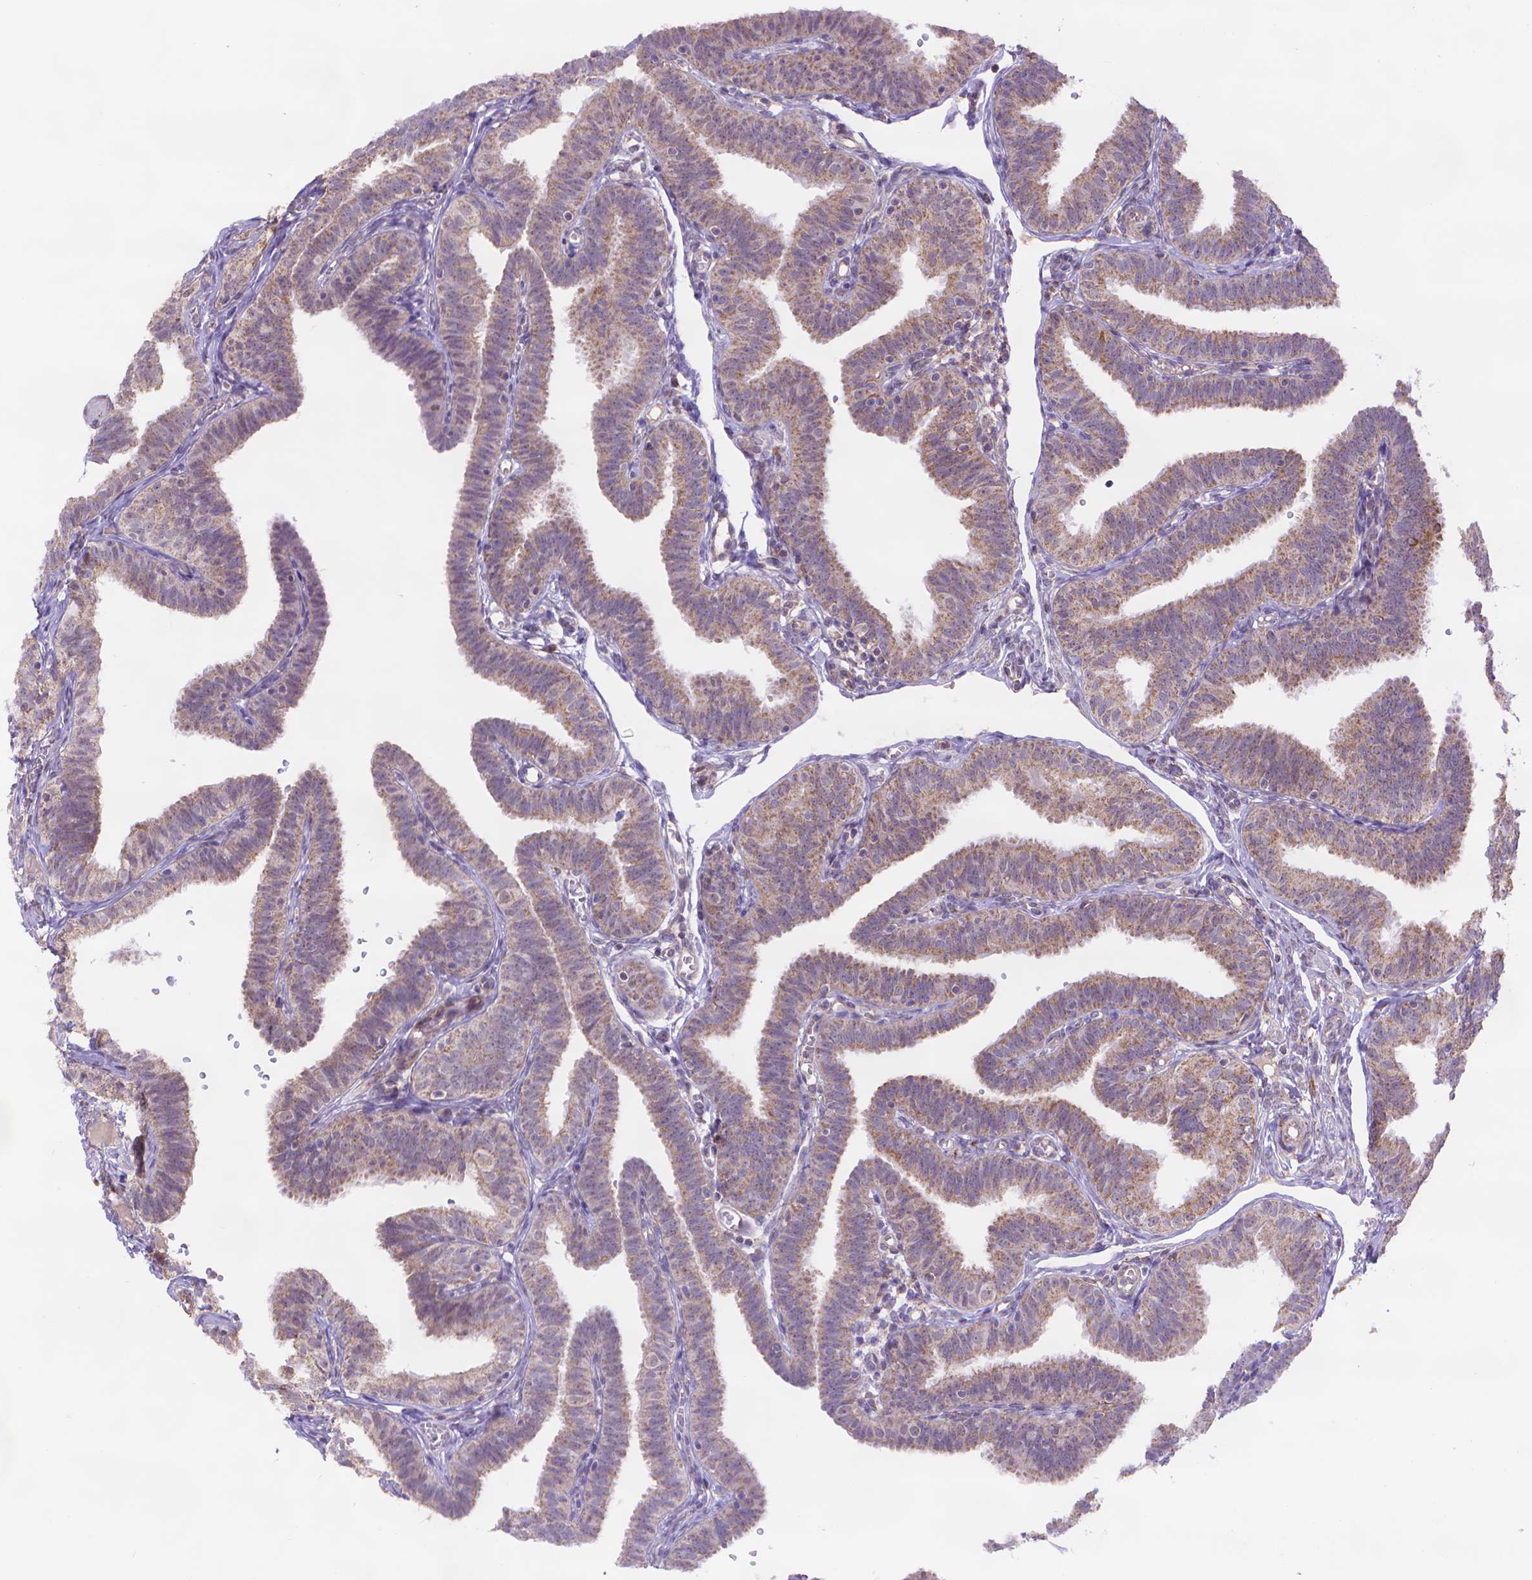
{"staining": {"intensity": "moderate", "quantity": ">75%", "location": "cytoplasmic/membranous"}, "tissue": "fallopian tube", "cell_type": "Glandular cells", "image_type": "normal", "snomed": [{"axis": "morphology", "description": "Normal tissue, NOS"}, {"axis": "topography", "description": "Fallopian tube"}], "caption": "Protein analysis of unremarkable fallopian tube shows moderate cytoplasmic/membranous expression in approximately >75% of glandular cells. Using DAB (3,3'-diaminobenzidine) (brown) and hematoxylin (blue) stains, captured at high magnification using brightfield microscopy.", "gene": "CYYR1", "patient": {"sex": "female", "age": 25}}